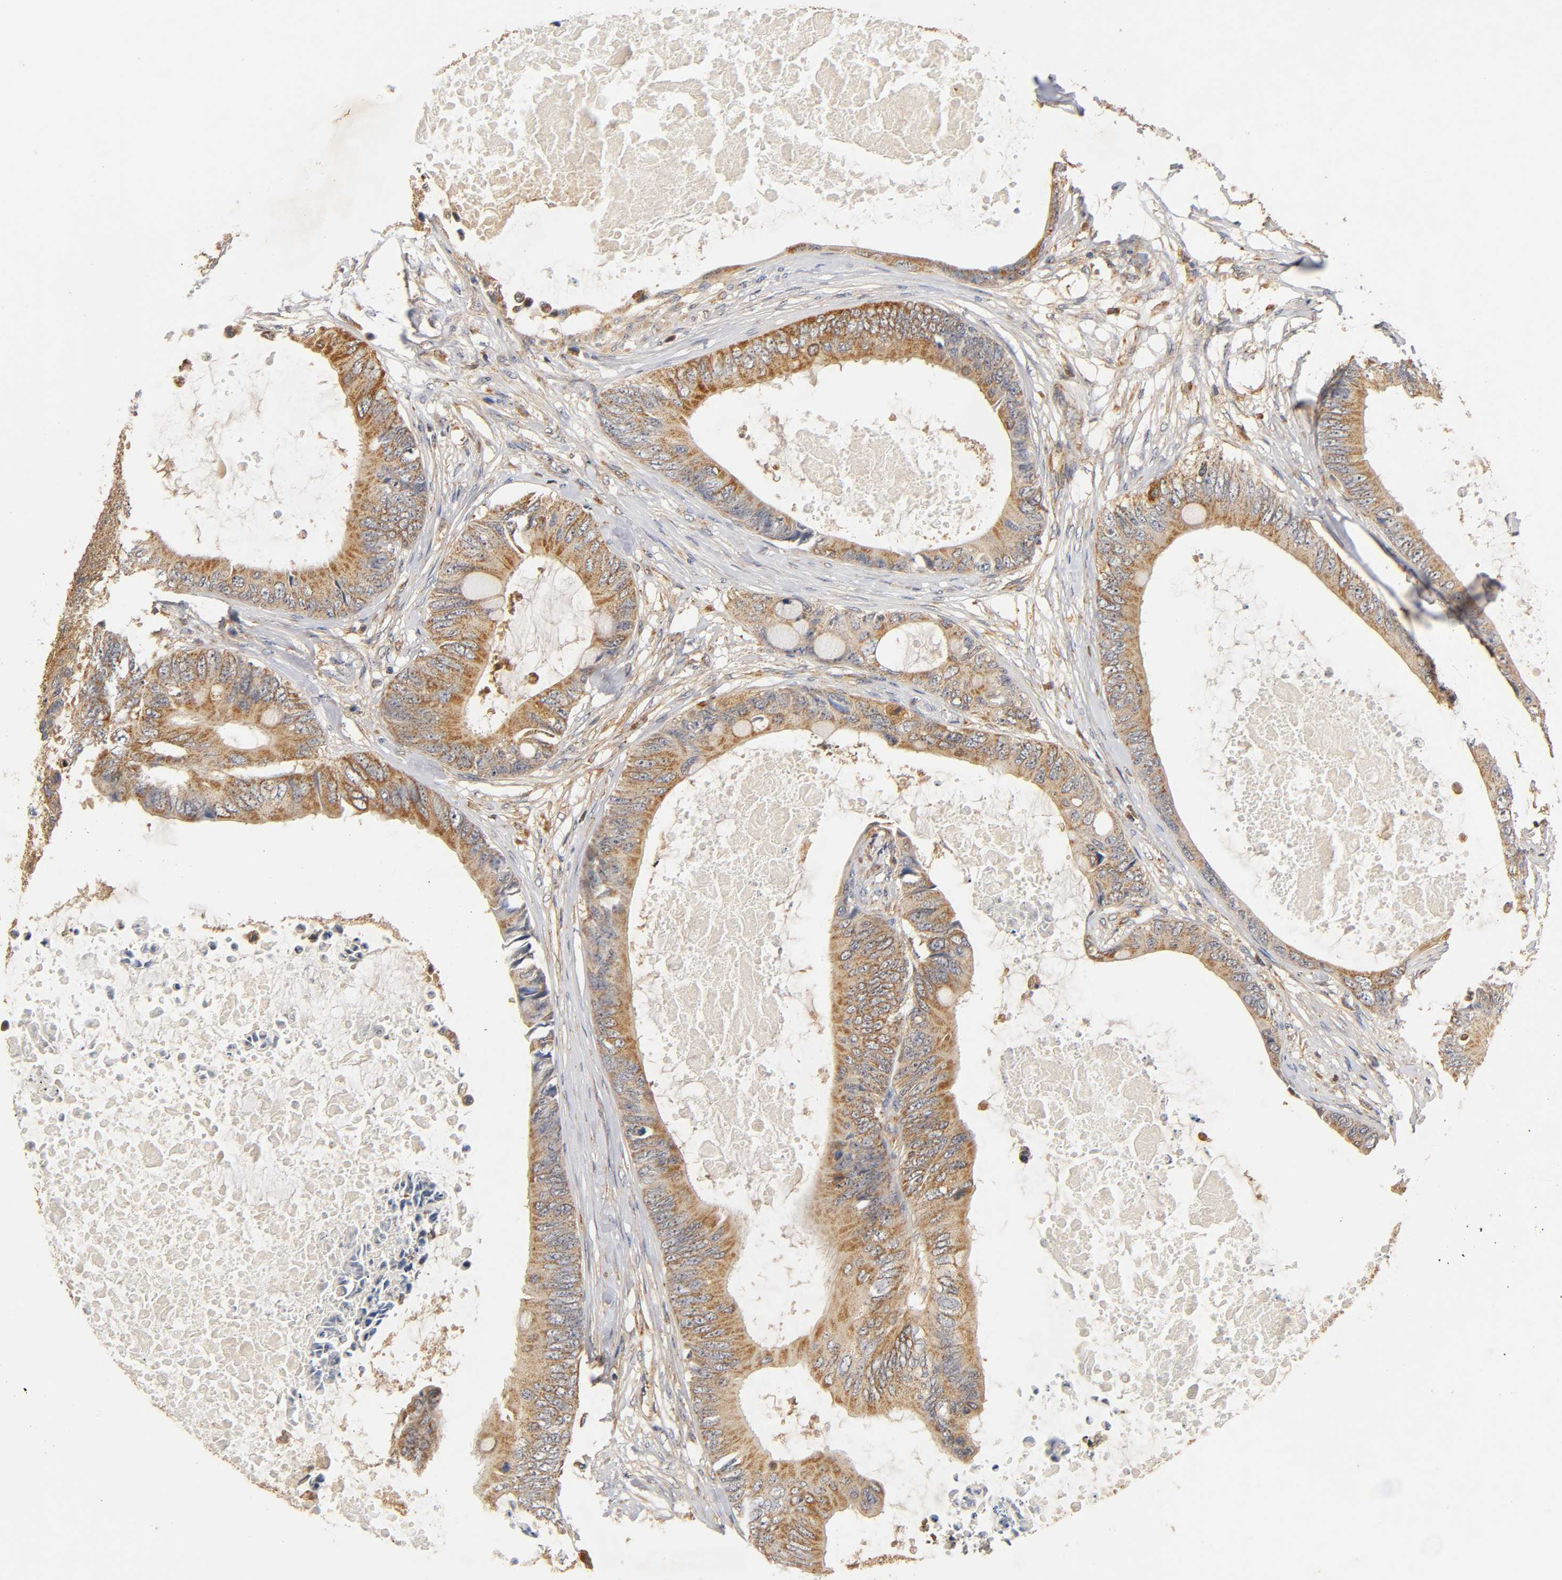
{"staining": {"intensity": "moderate", "quantity": ">75%", "location": "cytoplasmic/membranous"}, "tissue": "colorectal cancer", "cell_type": "Tumor cells", "image_type": "cancer", "snomed": [{"axis": "morphology", "description": "Normal tissue, NOS"}, {"axis": "morphology", "description": "Adenocarcinoma, NOS"}, {"axis": "topography", "description": "Rectum"}, {"axis": "topography", "description": "Peripheral nerve tissue"}], "caption": "Colorectal adenocarcinoma stained with DAB (3,3'-diaminobenzidine) IHC displays medium levels of moderate cytoplasmic/membranous positivity in about >75% of tumor cells.", "gene": "SCAP", "patient": {"sex": "female", "age": 77}}